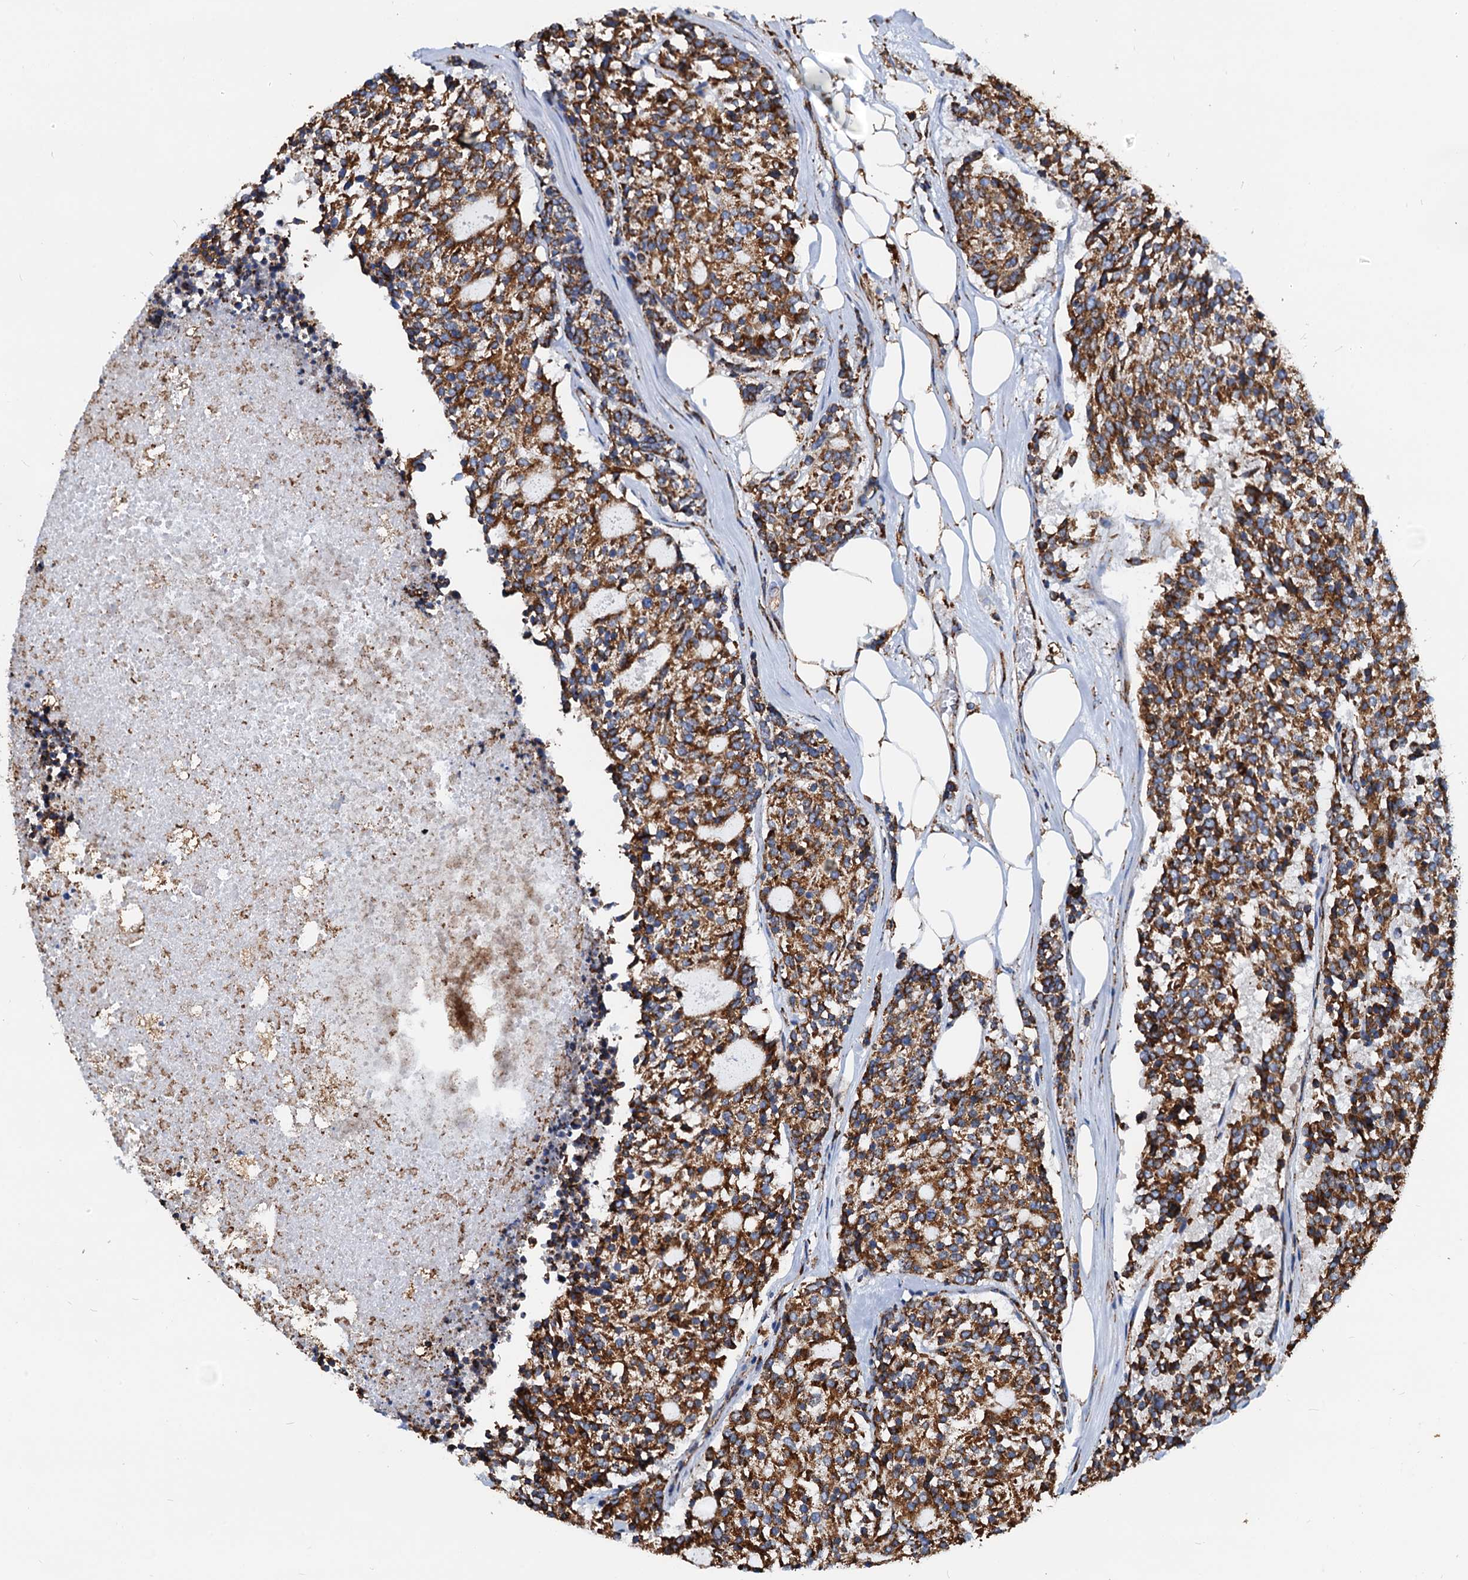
{"staining": {"intensity": "strong", "quantity": ">75%", "location": "cytoplasmic/membranous"}, "tissue": "carcinoid", "cell_type": "Tumor cells", "image_type": "cancer", "snomed": [{"axis": "morphology", "description": "Carcinoid, malignant, NOS"}, {"axis": "topography", "description": "Pancreas"}], "caption": "Immunohistochemistry (IHC) staining of malignant carcinoid, which demonstrates high levels of strong cytoplasmic/membranous staining in approximately >75% of tumor cells indicating strong cytoplasmic/membranous protein expression. The staining was performed using DAB (brown) for protein detection and nuclei were counterstained in hematoxylin (blue).", "gene": "HSPA5", "patient": {"sex": "female", "age": 54}}